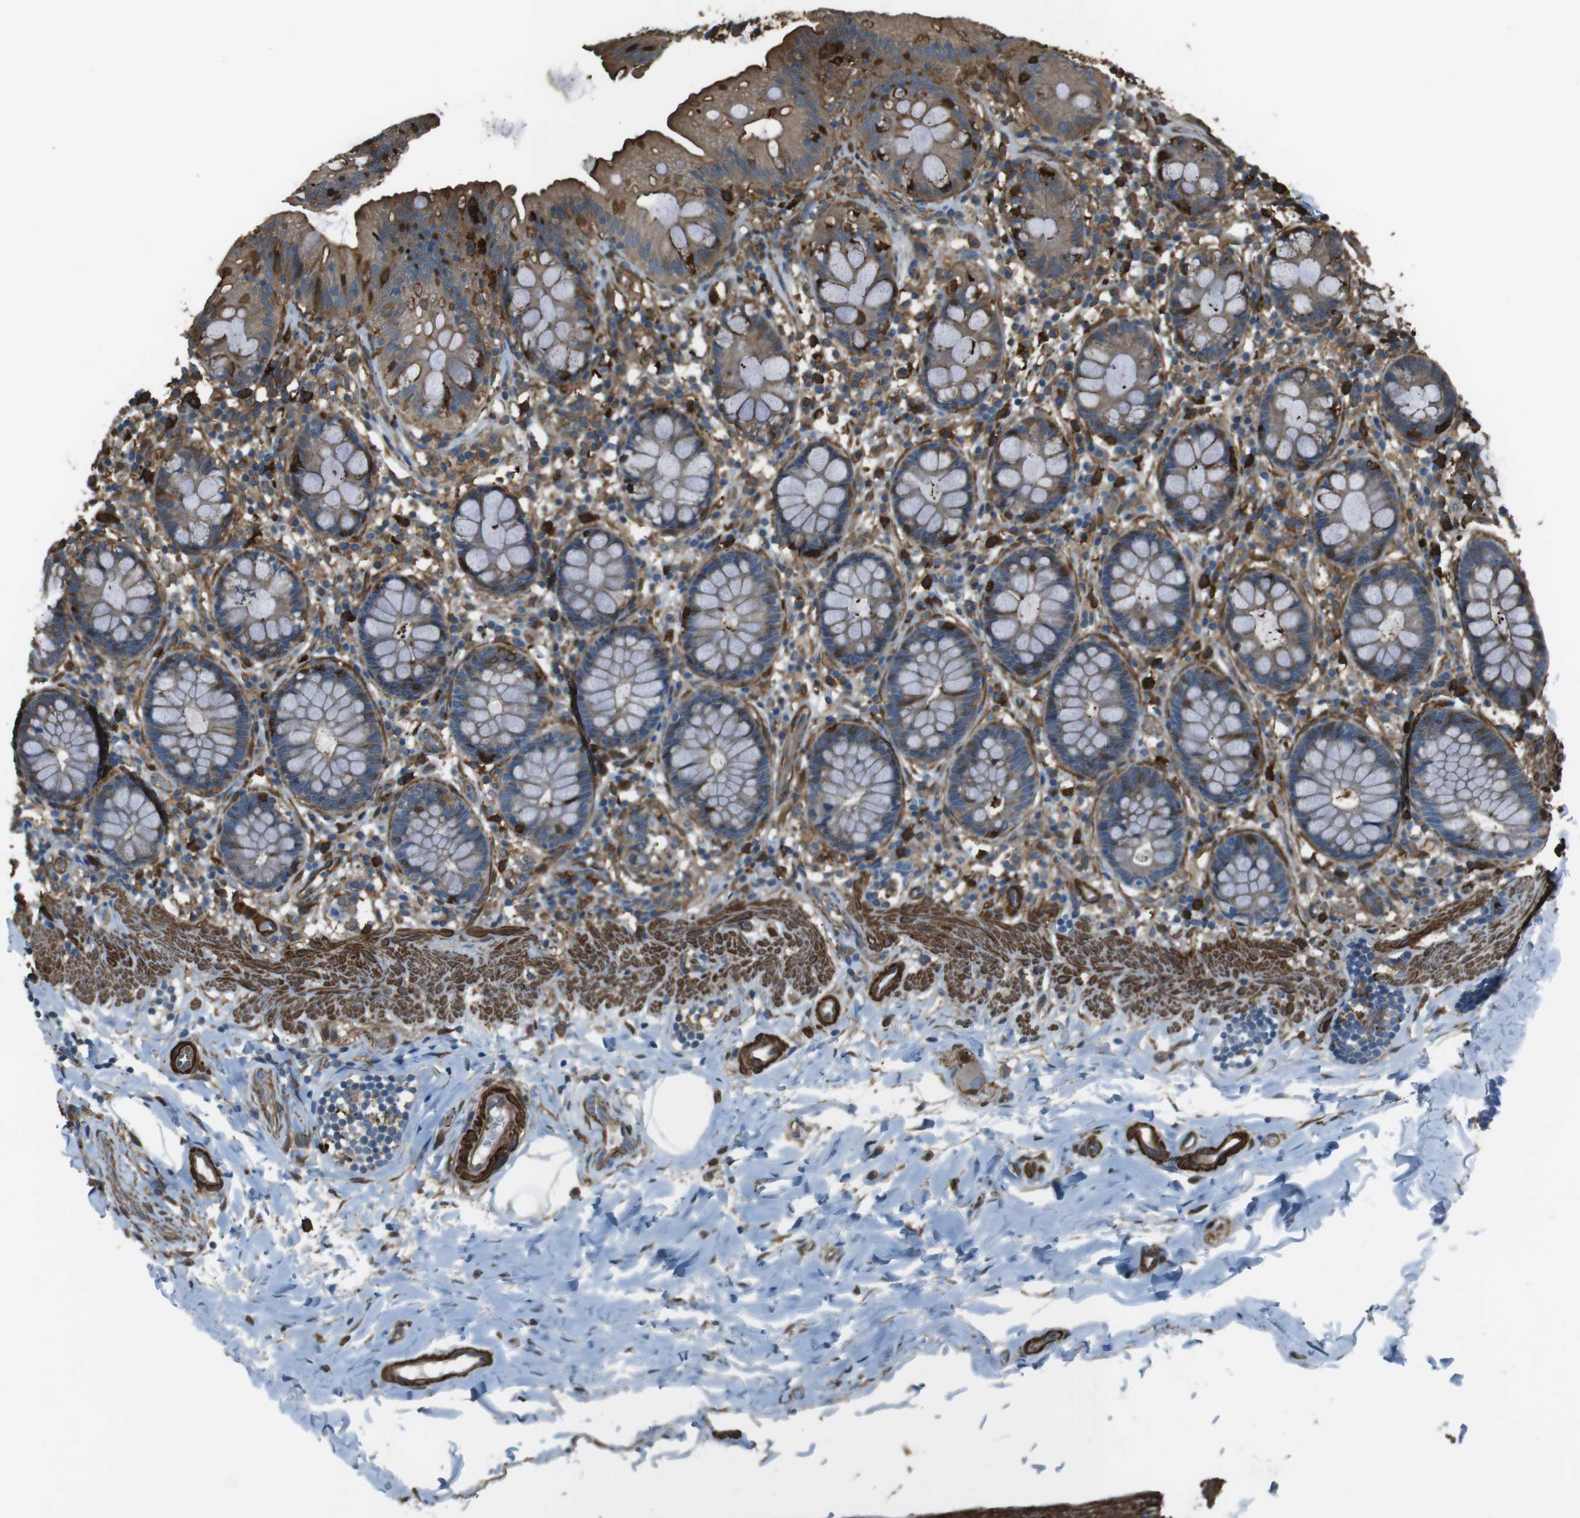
{"staining": {"intensity": "strong", "quantity": ">75%", "location": "cytoplasmic/membranous"}, "tissue": "colon", "cell_type": "Endothelial cells", "image_type": "normal", "snomed": [{"axis": "morphology", "description": "Normal tissue, NOS"}, {"axis": "topography", "description": "Colon"}], "caption": "Immunohistochemical staining of benign human colon reveals strong cytoplasmic/membranous protein staining in approximately >75% of endothelial cells.", "gene": "SFT2D1", "patient": {"sex": "female", "age": 80}}